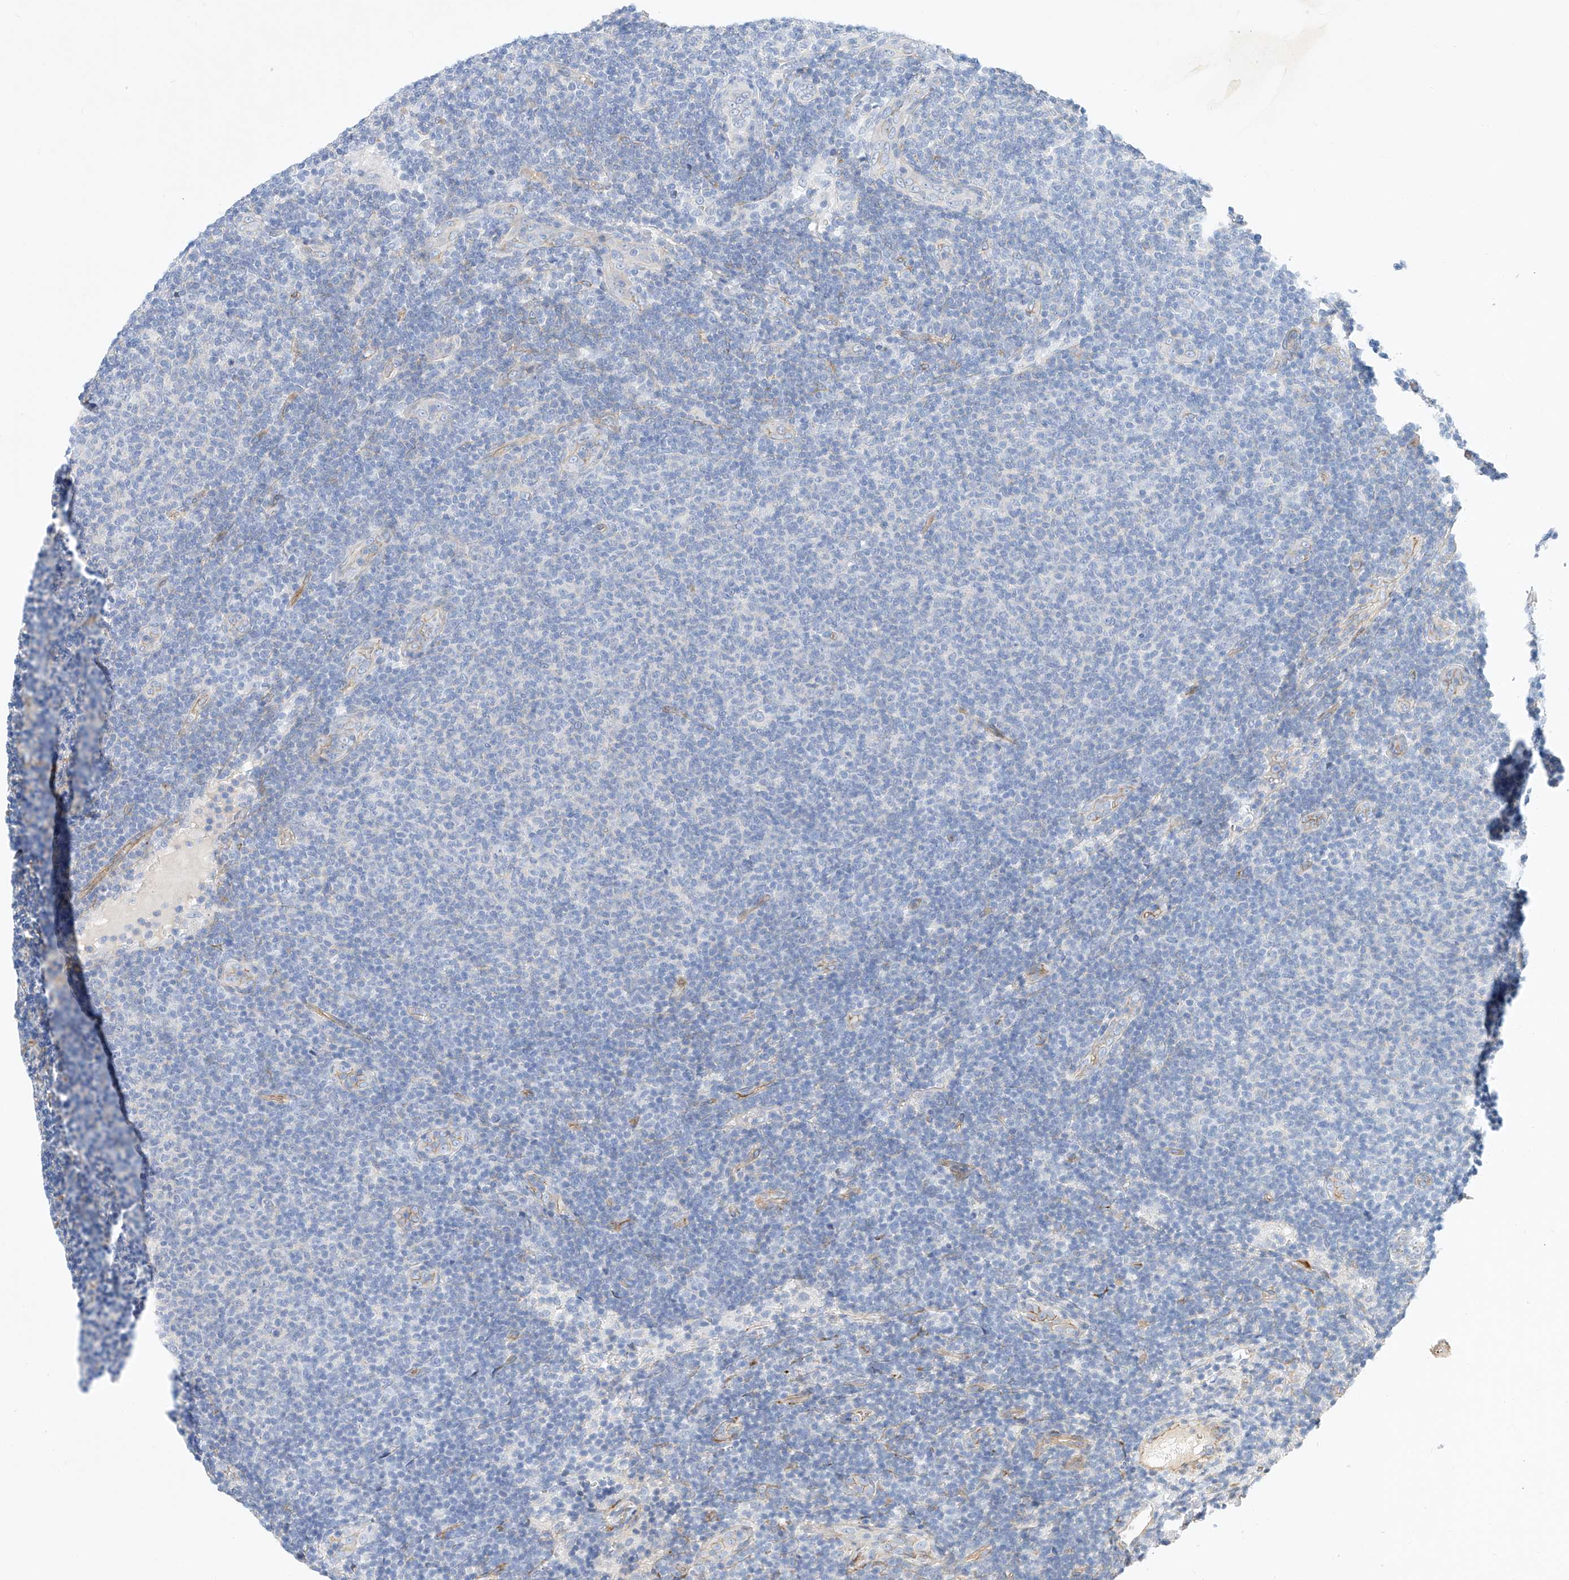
{"staining": {"intensity": "negative", "quantity": "none", "location": "none"}, "tissue": "lymphoma", "cell_type": "Tumor cells", "image_type": "cancer", "snomed": [{"axis": "morphology", "description": "Malignant lymphoma, non-Hodgkin's type, Low grade"}, {"axis": "topography", "description": "Lymph node"}], "caption": "Low-grade malignant lymphoma, non-Hodgkin's type was stained to show a protein in brown. There is no significant positivity in tumor cells. (DAB immunohistochemistry, high magnification).", "gene": "SBSPON", "patient": {"sex": "male", "age": 66}}